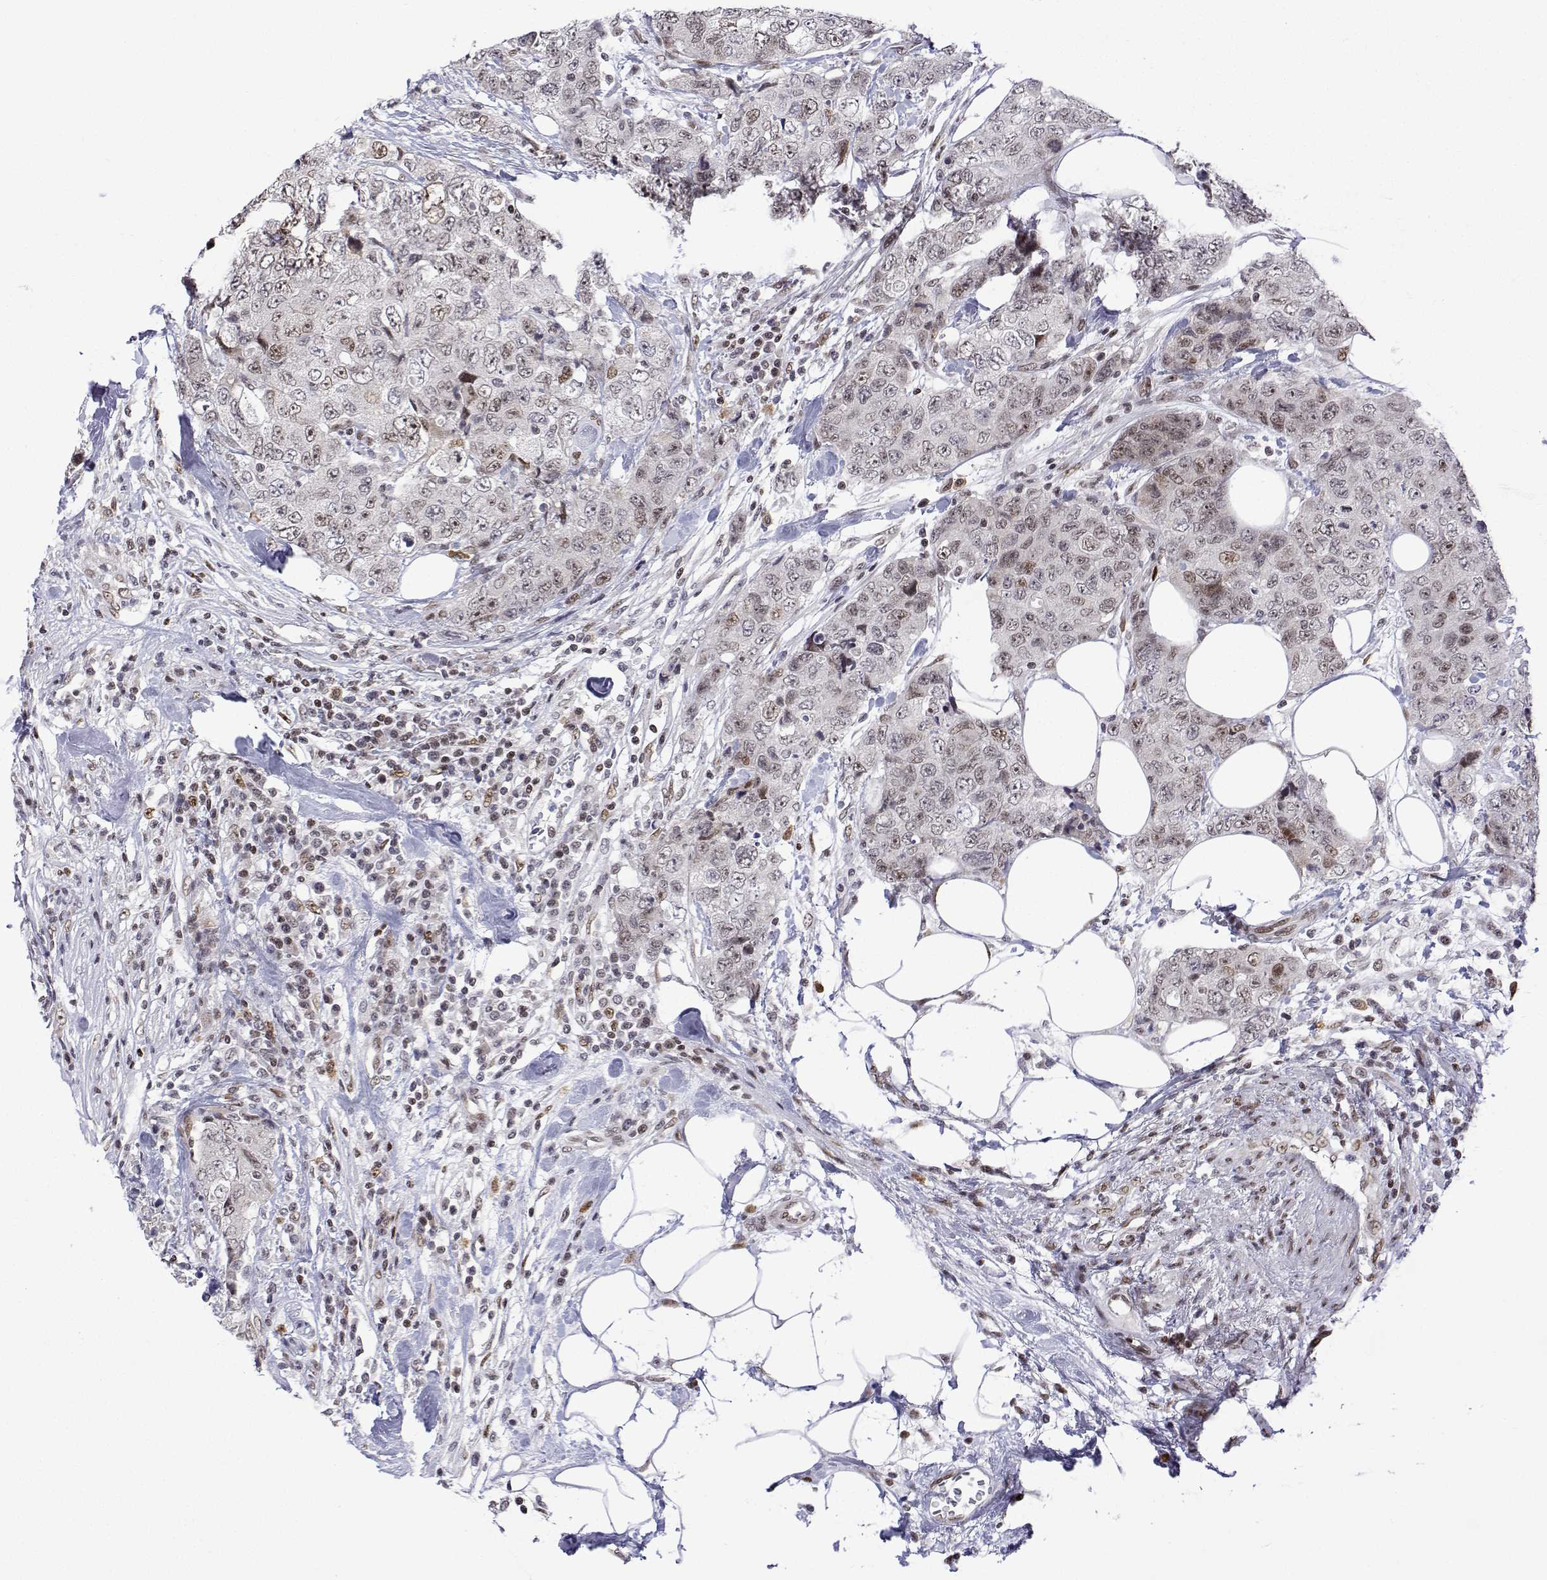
{"staining": {"intensity": "moderate", "quantity": "<25%", "location": "nuclear"}, "tissue": "urothelial cancer", "cell_type": "Tumor cells", "image_type": "cancer", "snomed": [{"axis": "morphology", "description": "Urothelial carcinoma, High grade"}, {"axis": "topography", "description": "Urinary bladder"}], "caption": "Protein analysis of urothelial cancer tissue reveals moderate nuclear positivity in about <25% of tumor cells.", "gene": "XPC", "patient": {"sex": "female", "age": 78}}